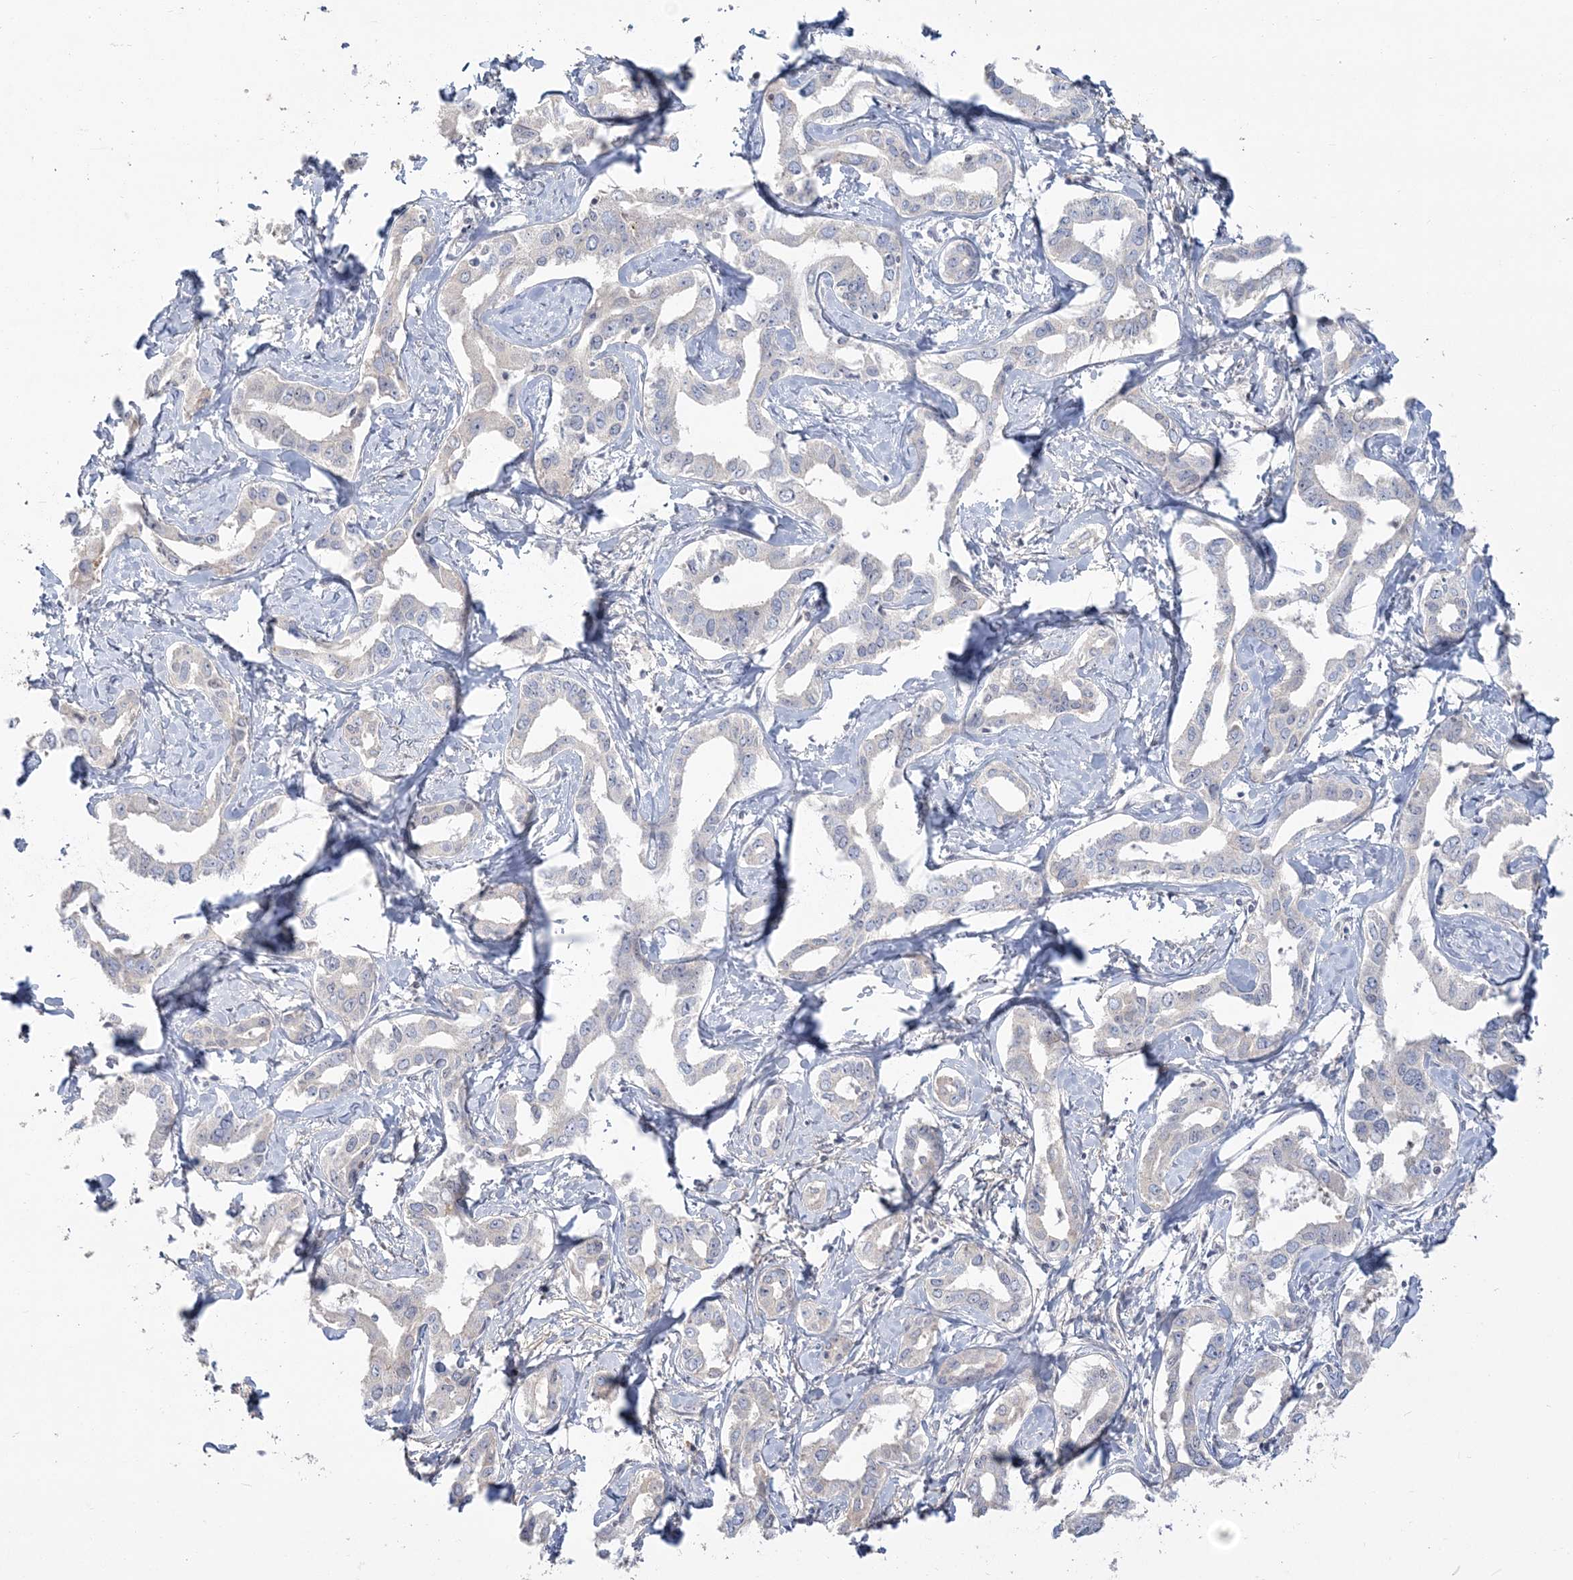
{"staining": {"intensity": "negative", "quantity": "none", "location": "none"}, "tissue": "liver cancer", "cell_type": "Tumor cells", "image_type": "cancer", "snomed": [{"axis": "morphology", "description": "Cholangiocarcinoma"}, {"axis": "topography", "description": "Liver"}], "caption": "The histopathology image shows no staining of tumor cells in liver cancer.", "gene": "ANKS1A", "patient": {"sex": "male", "age": 59}}